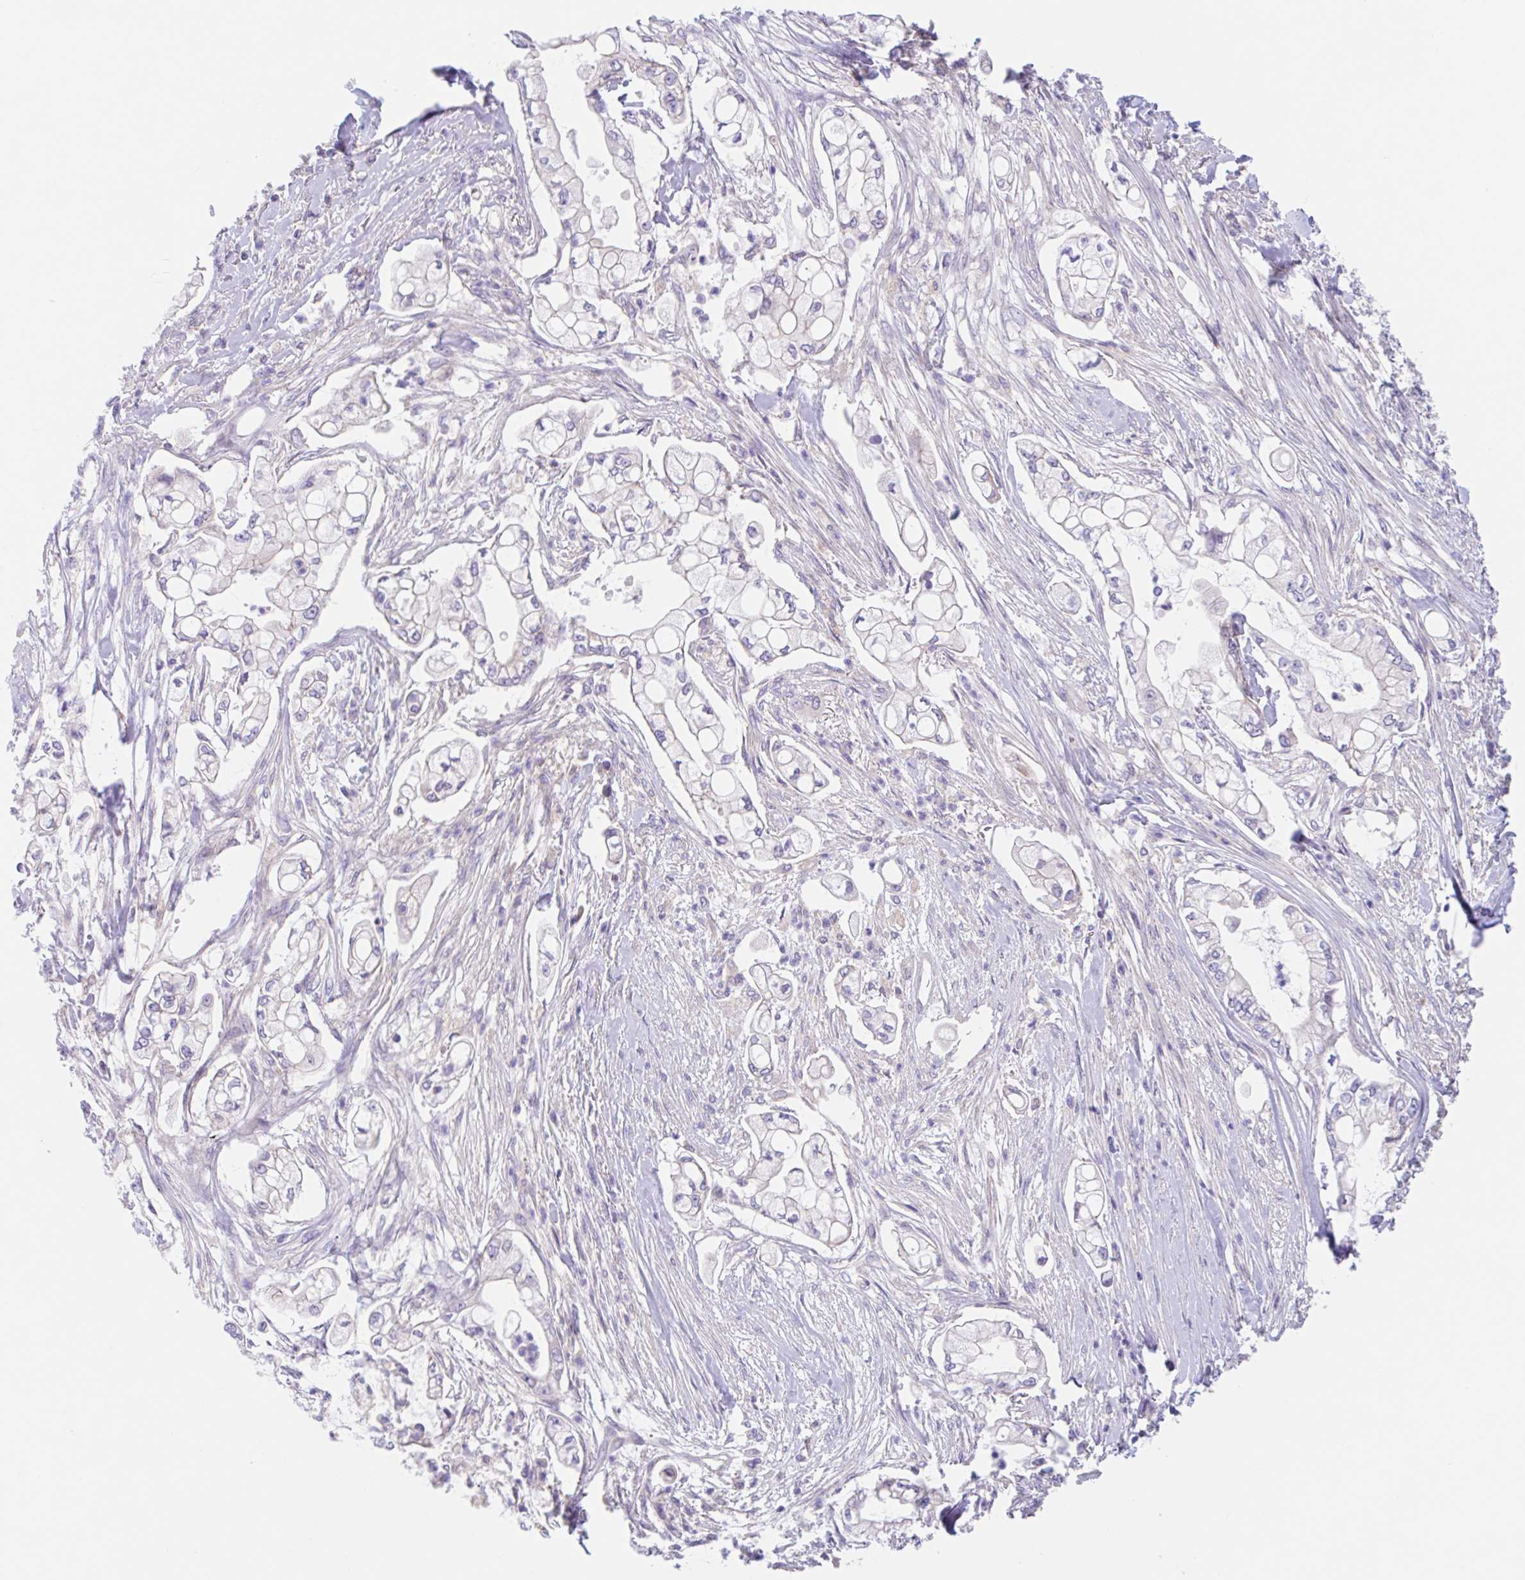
{"staining": {"intensity": "weak", "quantity": "25%-75%", "location": "cytoplasmic/membranous"}, "tissue": "pancreatic cancer", "cell_type": "Tumor cells", "image_type": "cancer", "snomed": [{"axis": "morphology", "description": "Adenocarcinoma, NOS"}, {"axis": "topography", "description": "Pancreas"}], "caption": "DAB (3,3'-diaminobenzidine) immunohistochemical staining of human pancreatic cancer (adenocarcinoma) demonstrates weak cytoplasmic/membranous protein expression in approximately 25%-75% of tumor cells.", "gene": "TMEM86A", "patient": {"sex": "female", "age": 69}}